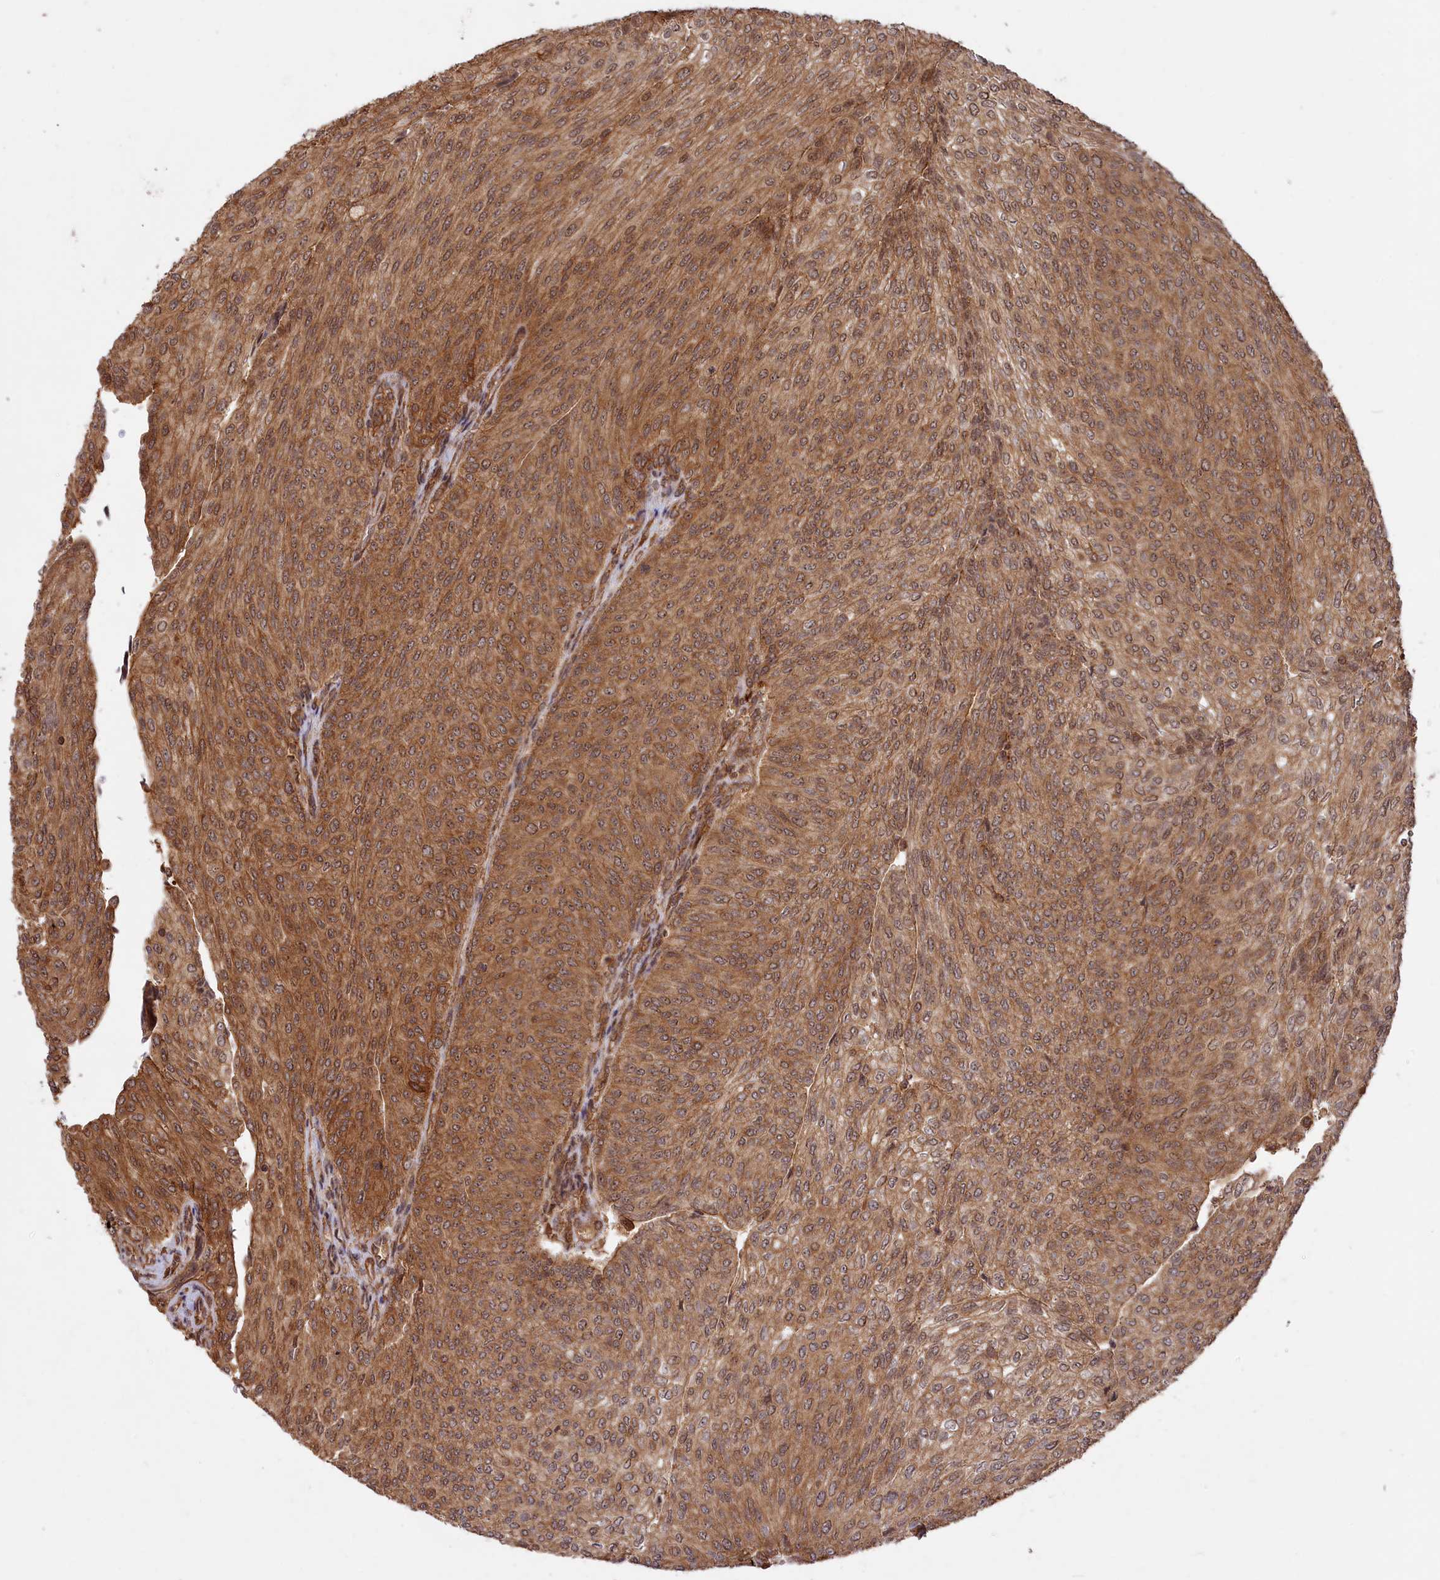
{"staining": {"intensity": "moderate", "quantity": ">75%", "location": "cytoplasmic/membranous,nuclear"}, "tissue": "urothelial cancer", "cell_type": "Tumor cells", "image_type": "cancer", "snomed": [{"axis": "morphology", "description": "Urothelial carcinoma, High grade"}, {"axis": "topography", "description": "Urinary bladder"}], "caption": "Human urothelial carcinoma (high-grade) stained with a brown dye reveals moderate cytoplasmic/membranous and nuclear positive positivity in approximately >75% of tumor cells.", "gene": "CCDC174", "patient": {"sex": "female", "age": 79}}